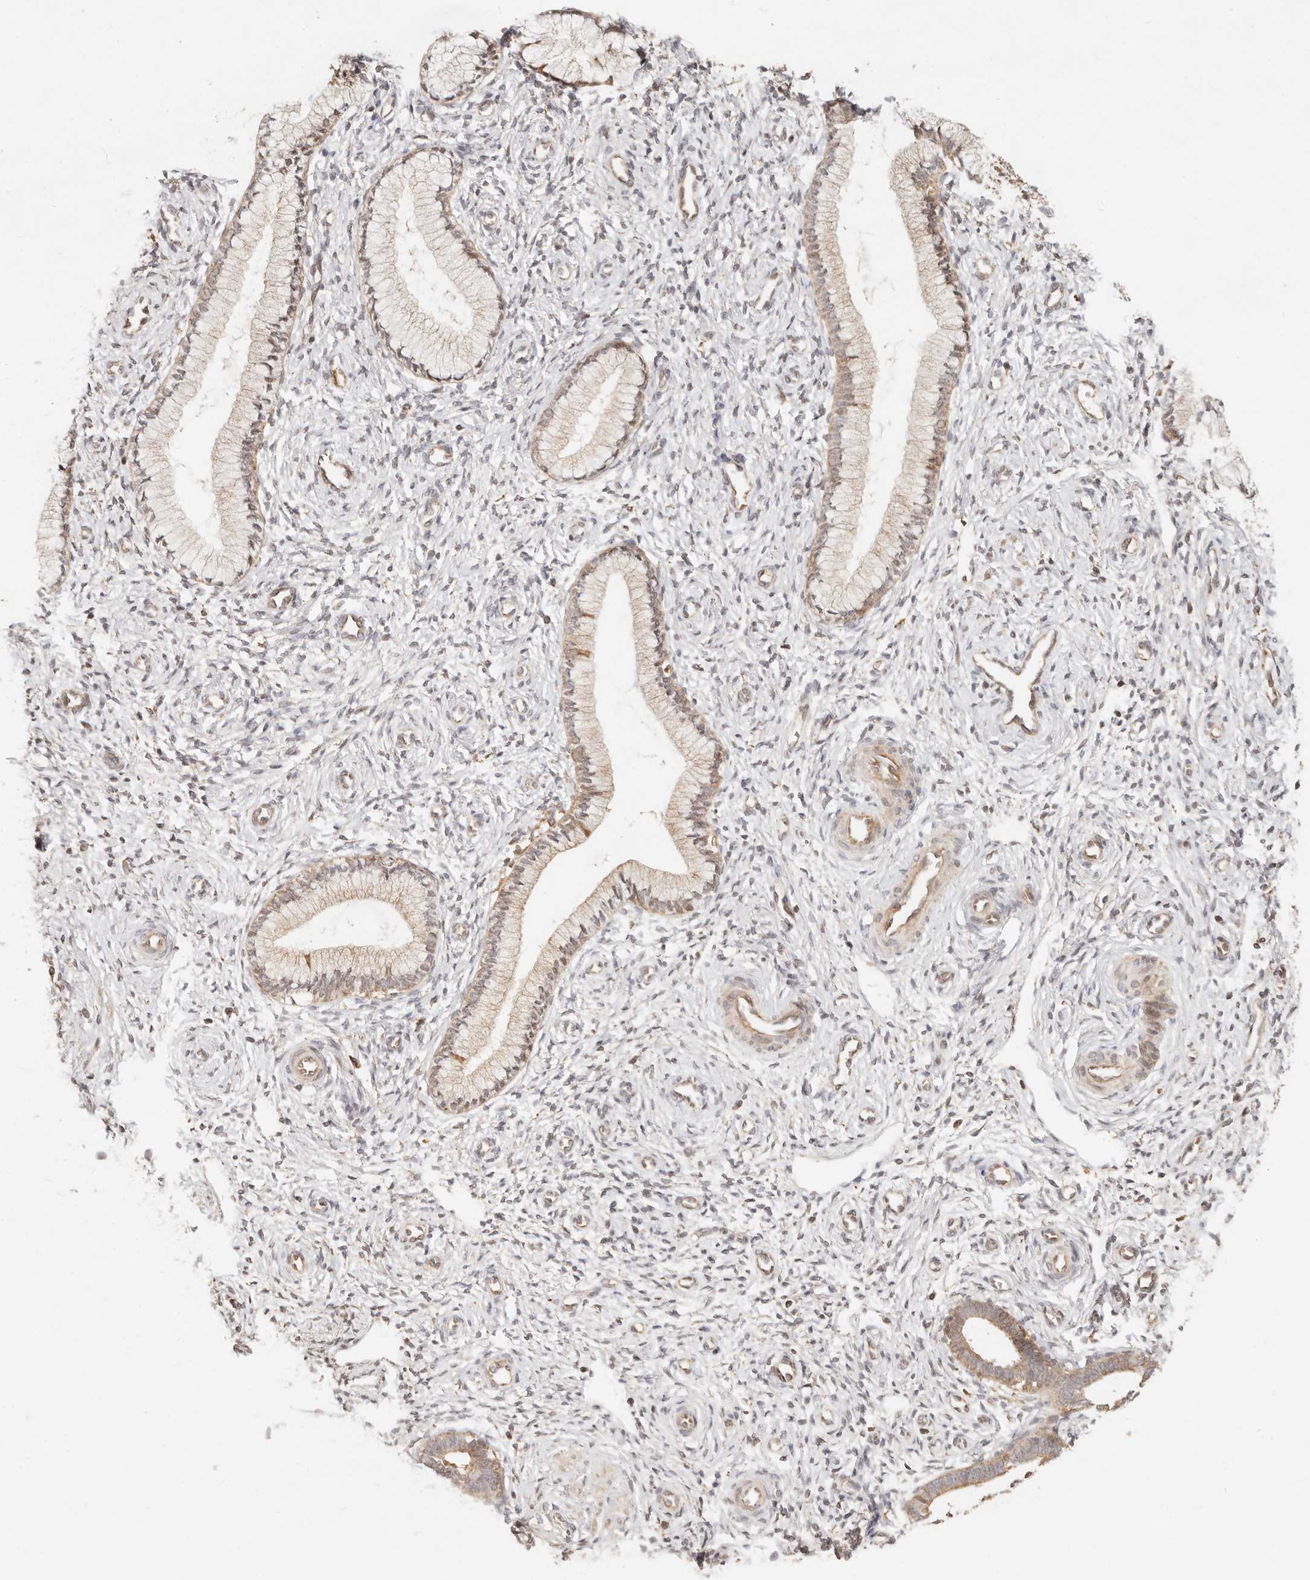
{"staining": {"intensity": "weak", "quantity": "<25%", "location": "cytoplasmic/membranous"}, "tissue": "cervix", "cell_type": "Glandular cells", "image_type": "normal", "snomed": [{"axis": "morphology", "description": "Normal tissue, NOS"}, {"axis": "topography", "description": "Cervix"}], "caption": "Immunohistochemistry photomicrograph of benign cervix: cervix stained with DAB (3,3'-diaminobenzidine) demonstrates no significant protein expression in glandular cells.", "gene": "TIMM17A", "patient": {"sex": "female", "age": 27}}